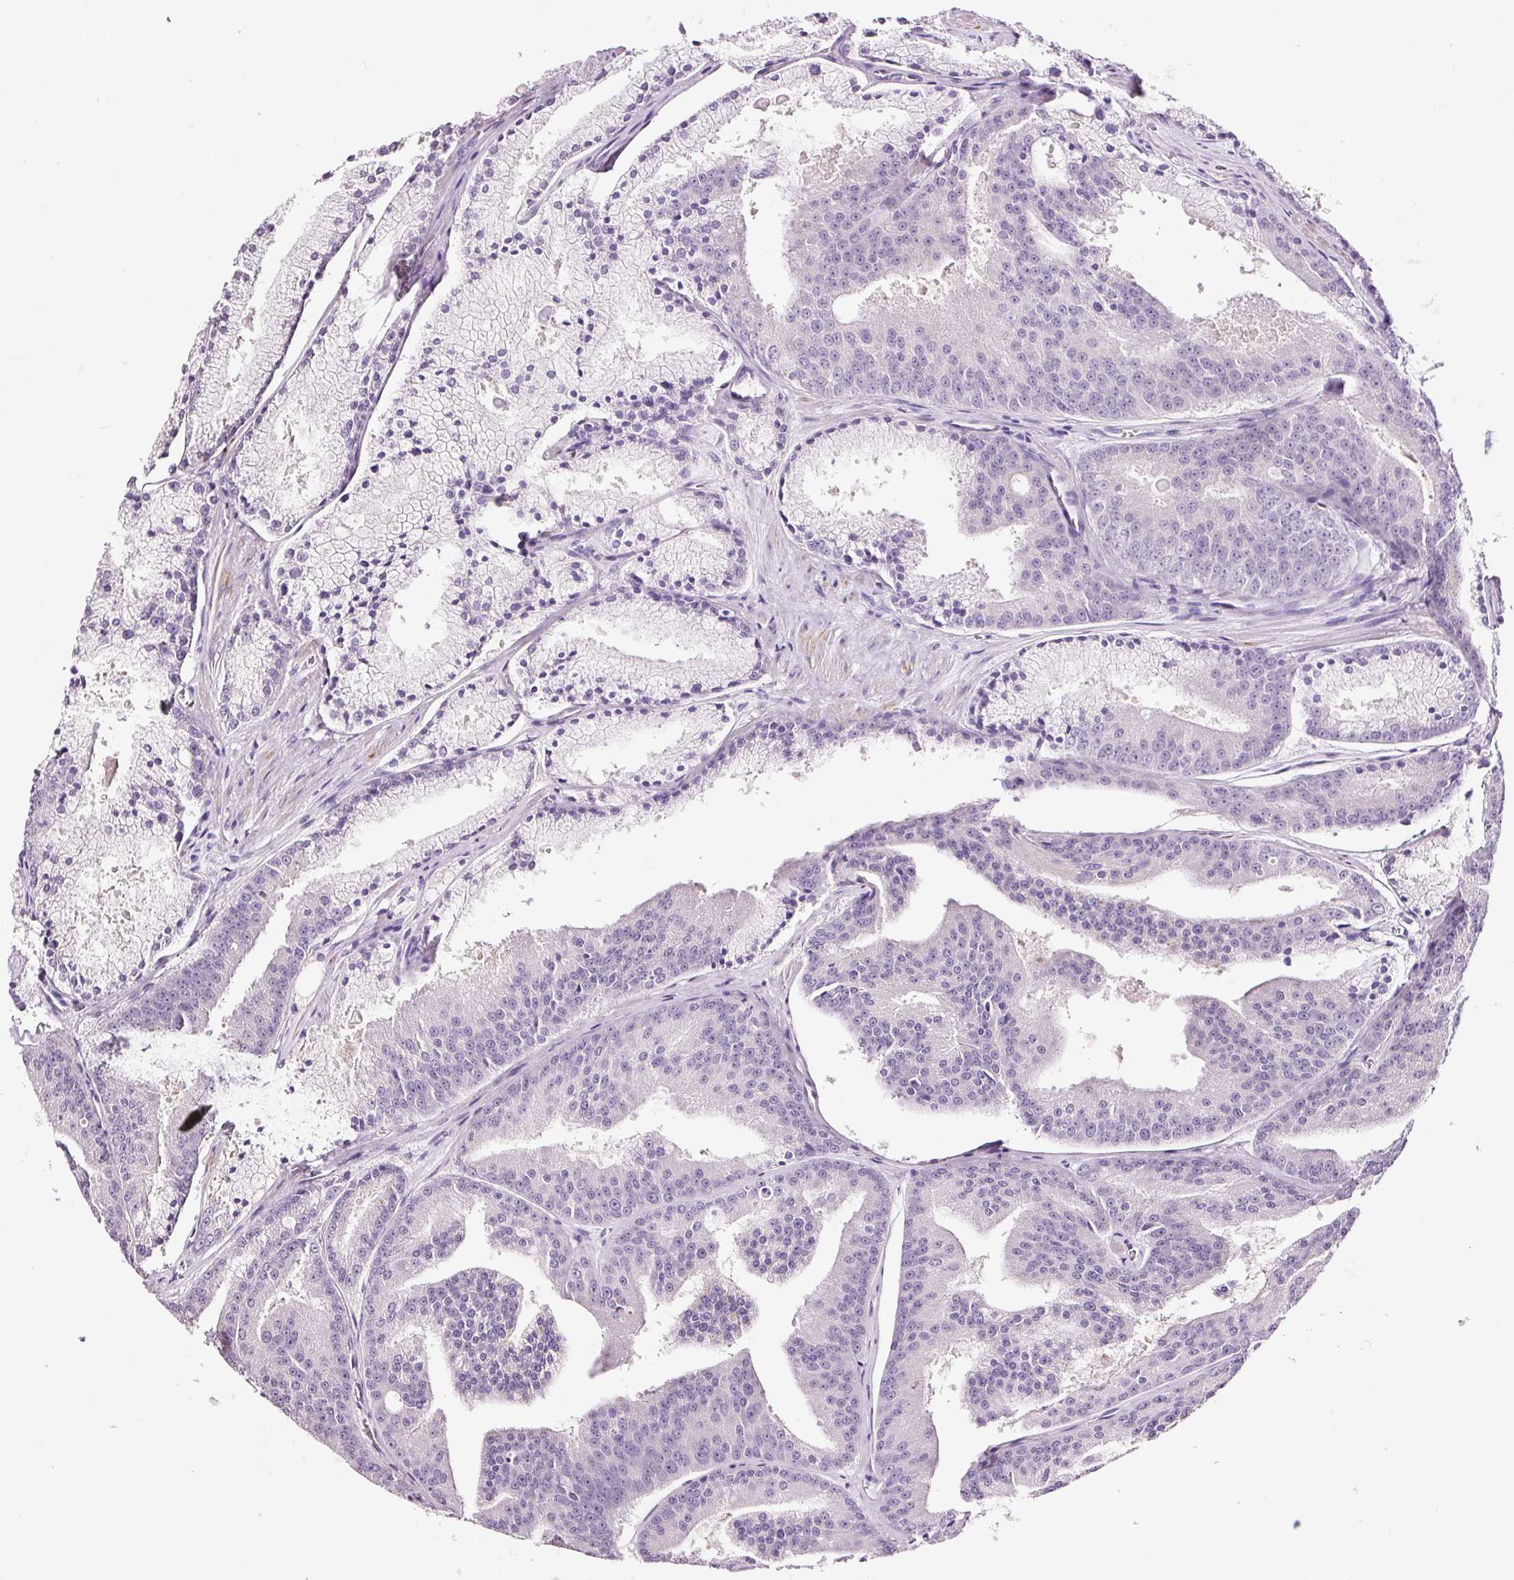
{"staining": {"intensity": "negative", "quantity": "none", "location": "none"}, "tissue": "prostate cancer", "cell_type": "Tumor cells", "image_type": "cancer", "snomed": [{"axis": "morphology", "description": "Adenocarcinoma, High grade"}, {"axis": "topography", "description": "Prostate"}], "caption": "IHC image of neoplastic tissue: prostate cancer (high-grade adenocarcinoma) stained with DAB (3,3'-diaminobenzidine) shows no significant protein staining in tumor cells. (Immunohistochemistry (ihc), brightfield microscopy, high magnification).", "gene": "RTF2", "patient": {"sex": "male", "age": 61}}